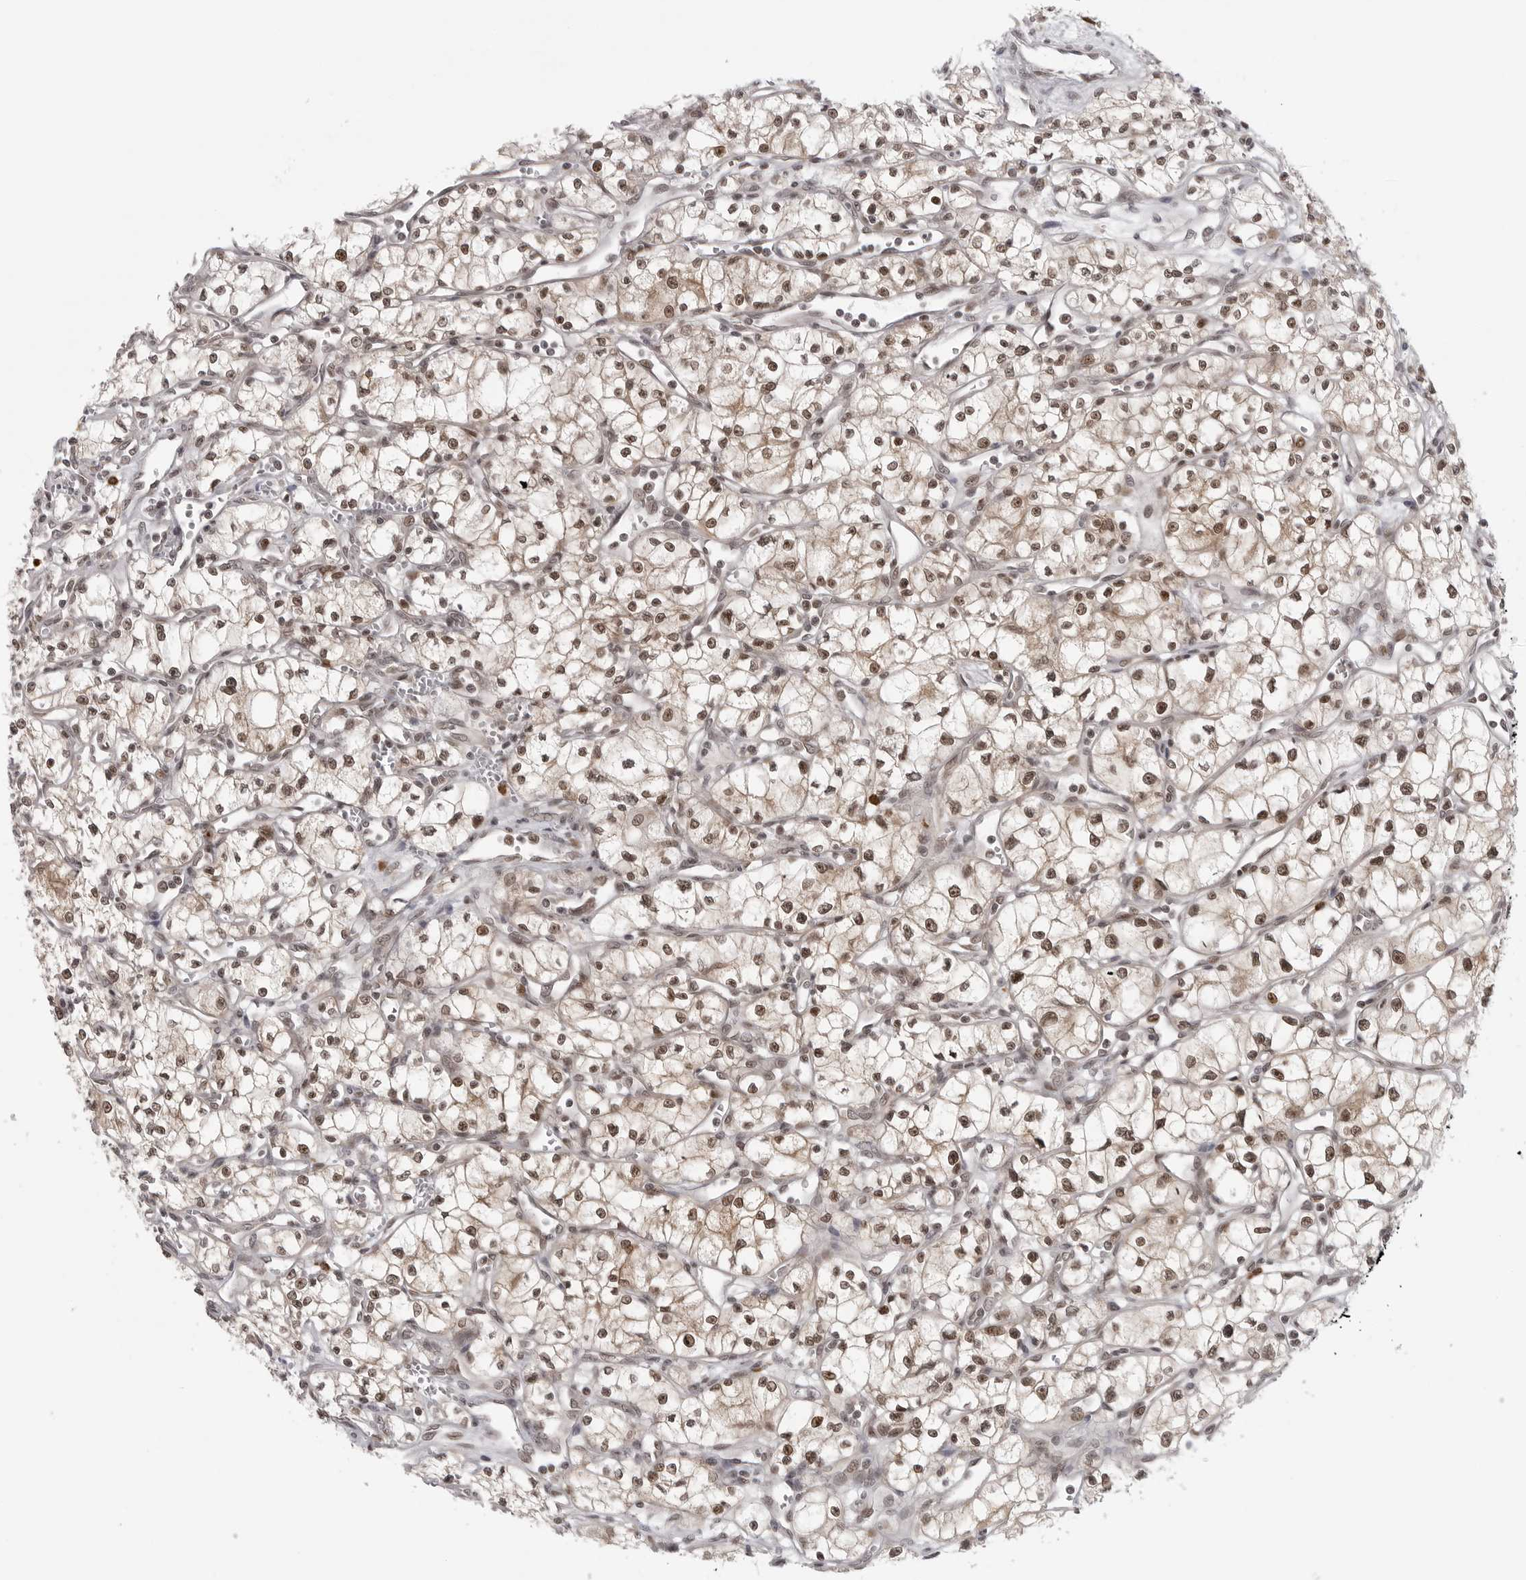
{"staining": {"intensity": "moderate", "quantity": ">75%", "location": "nuclear"}, "tissue": "renal cancer", "cell_type": "Tumor cells", "image_type": "cancer", "snomed": [{"axis": "morphology", "description": "Adenocarcinoma, NOS"}, {"axis": "topography", "description": "Kidney"}], "caption": "Protein expression analysis of renal cancer reveals moderate nuclear expression in about >75% of tumor cells.", "gene": "PRDM10", "patient": {"sex": "male", "age": 59}}